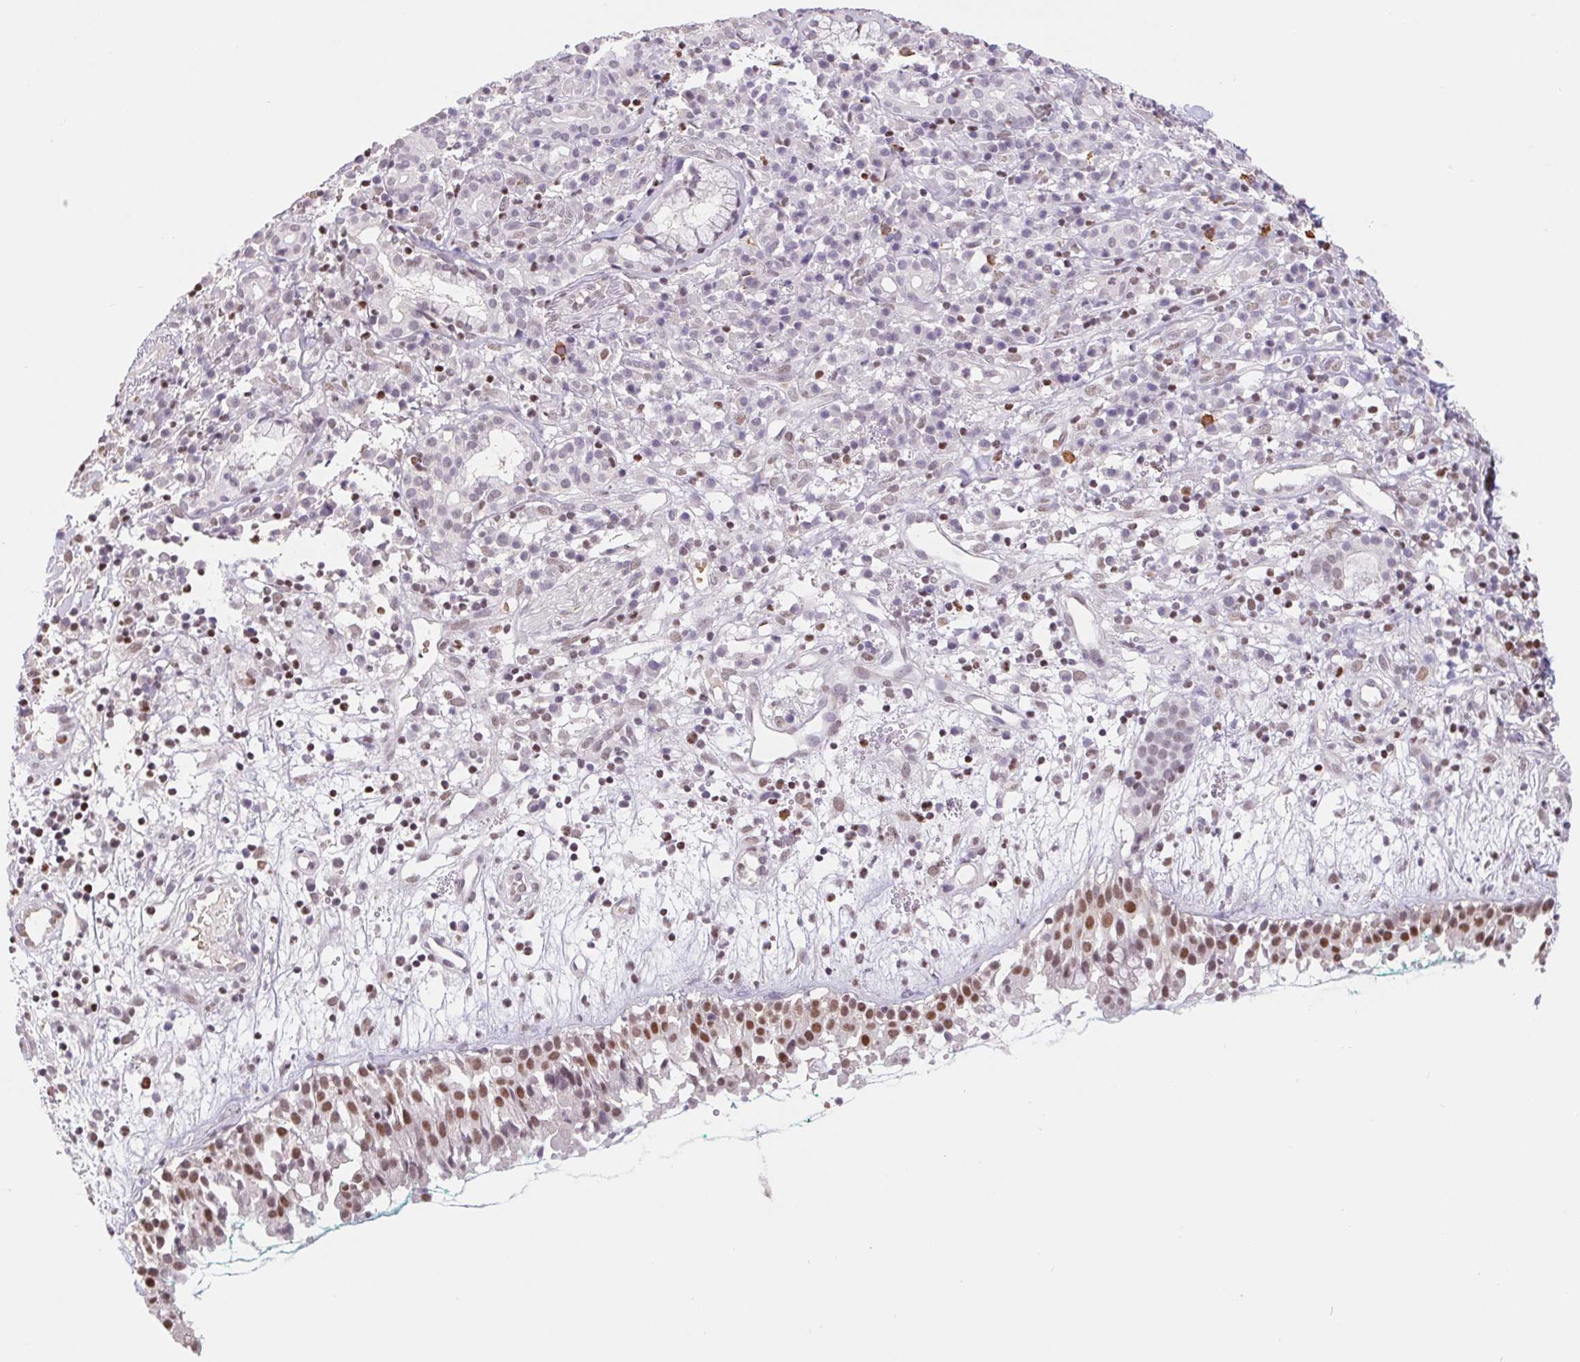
{"staining": {"intensity": "moderate", "quantity": ">75%", "location": "nuclear"}, "tissue": "nasopharynx", "cell_type": "Respiratory epithelial cells", "image_type": "normal", "snomed": [{"axis": "morphology", "description": "Normal tissue, NOS"}, {"axis": "morphology", "description": "Basal cell carcinoma"}, {"axis": "topography", "description": "Cartilage tissue"}, {"axis": "topography", "description": "Nasopharynx"}, {"axis": "topography", "description": "Oral tissue"}], "caption": "A brown stain highlights moderate nuclear staining of a protein in respiratory epithelial cells of unremarkable nasopharynx.", "gene": "TRERF1", "patient": {"sex": "female", "age": 77}}